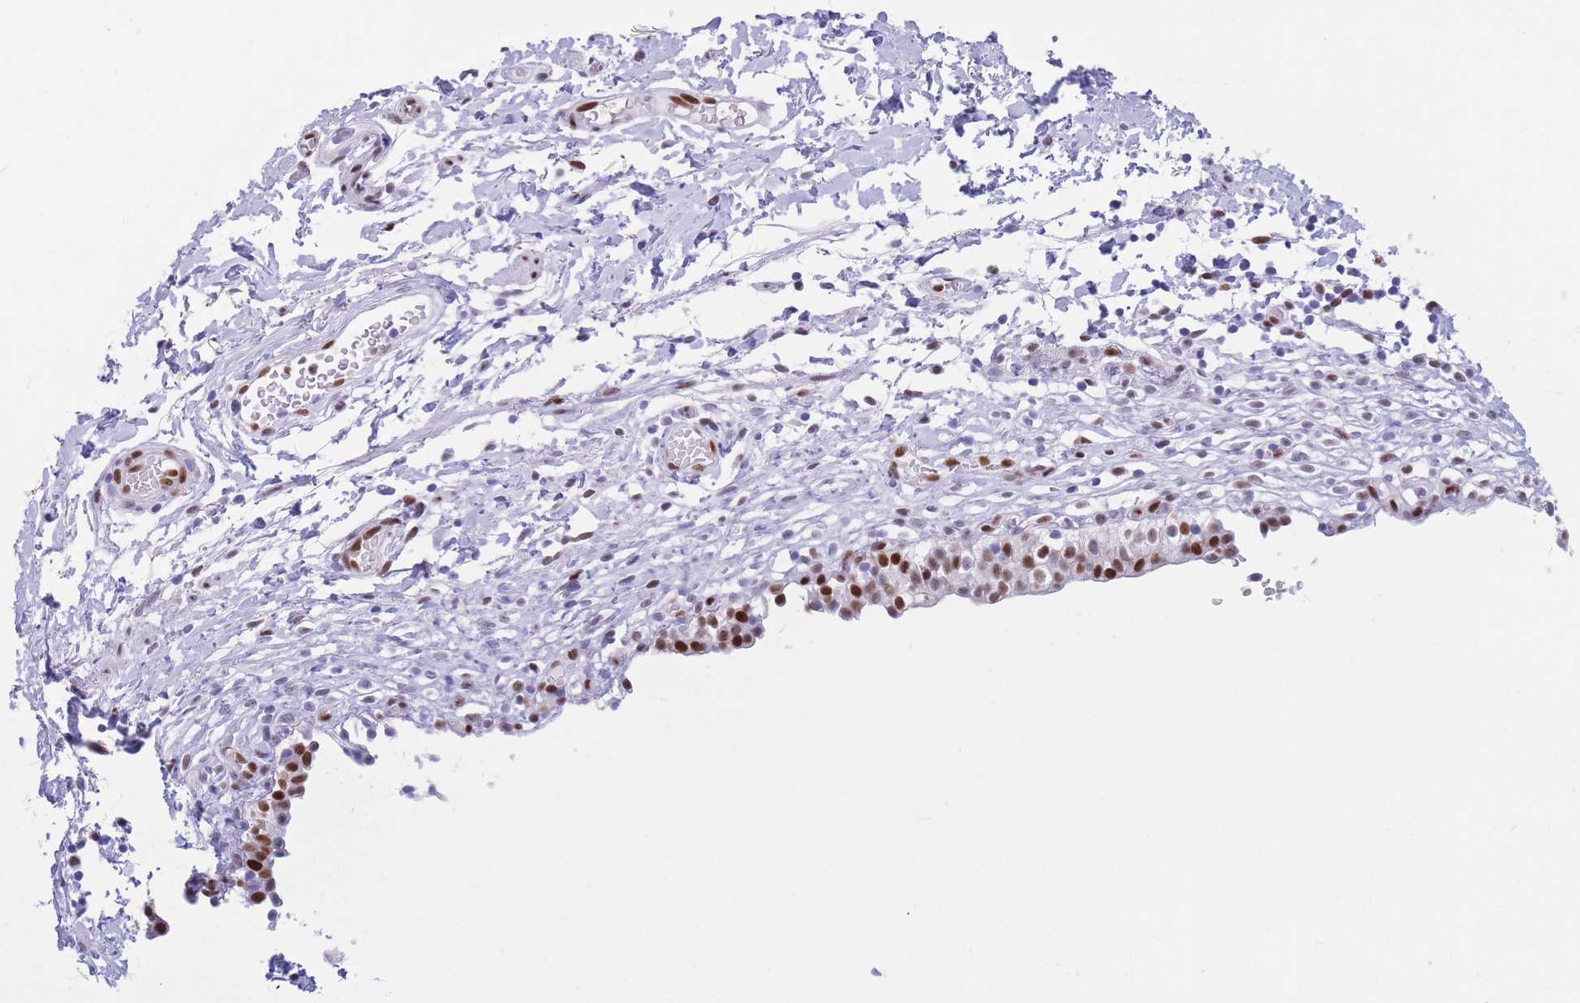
{"staining": {"intensity": "strong", "quantity": ">75%", "location": "nuclear"}, "tissue": "urinary bladder", "cell_type": "Urothelial cells", "image_type": "normal", "snomed": [{"axis": "morphology", "description": "Normal tissue, NOS"}, {"axis": "topography", "description": "Urinary bladder"}, {"axis": "topography", "description": "Peripheral nerve tissue"}], "caption": "Urinary bladder stained with immunohistochemistry exhibits strong nuclear staining in approximately >75% of urothelial cells. (Stains: DAB in brown, nuclei in blue, Microscopy: brightfield microscopy at high magnification).", "gene": "NASP", "patient": {"sex": "male", "age": 55}}